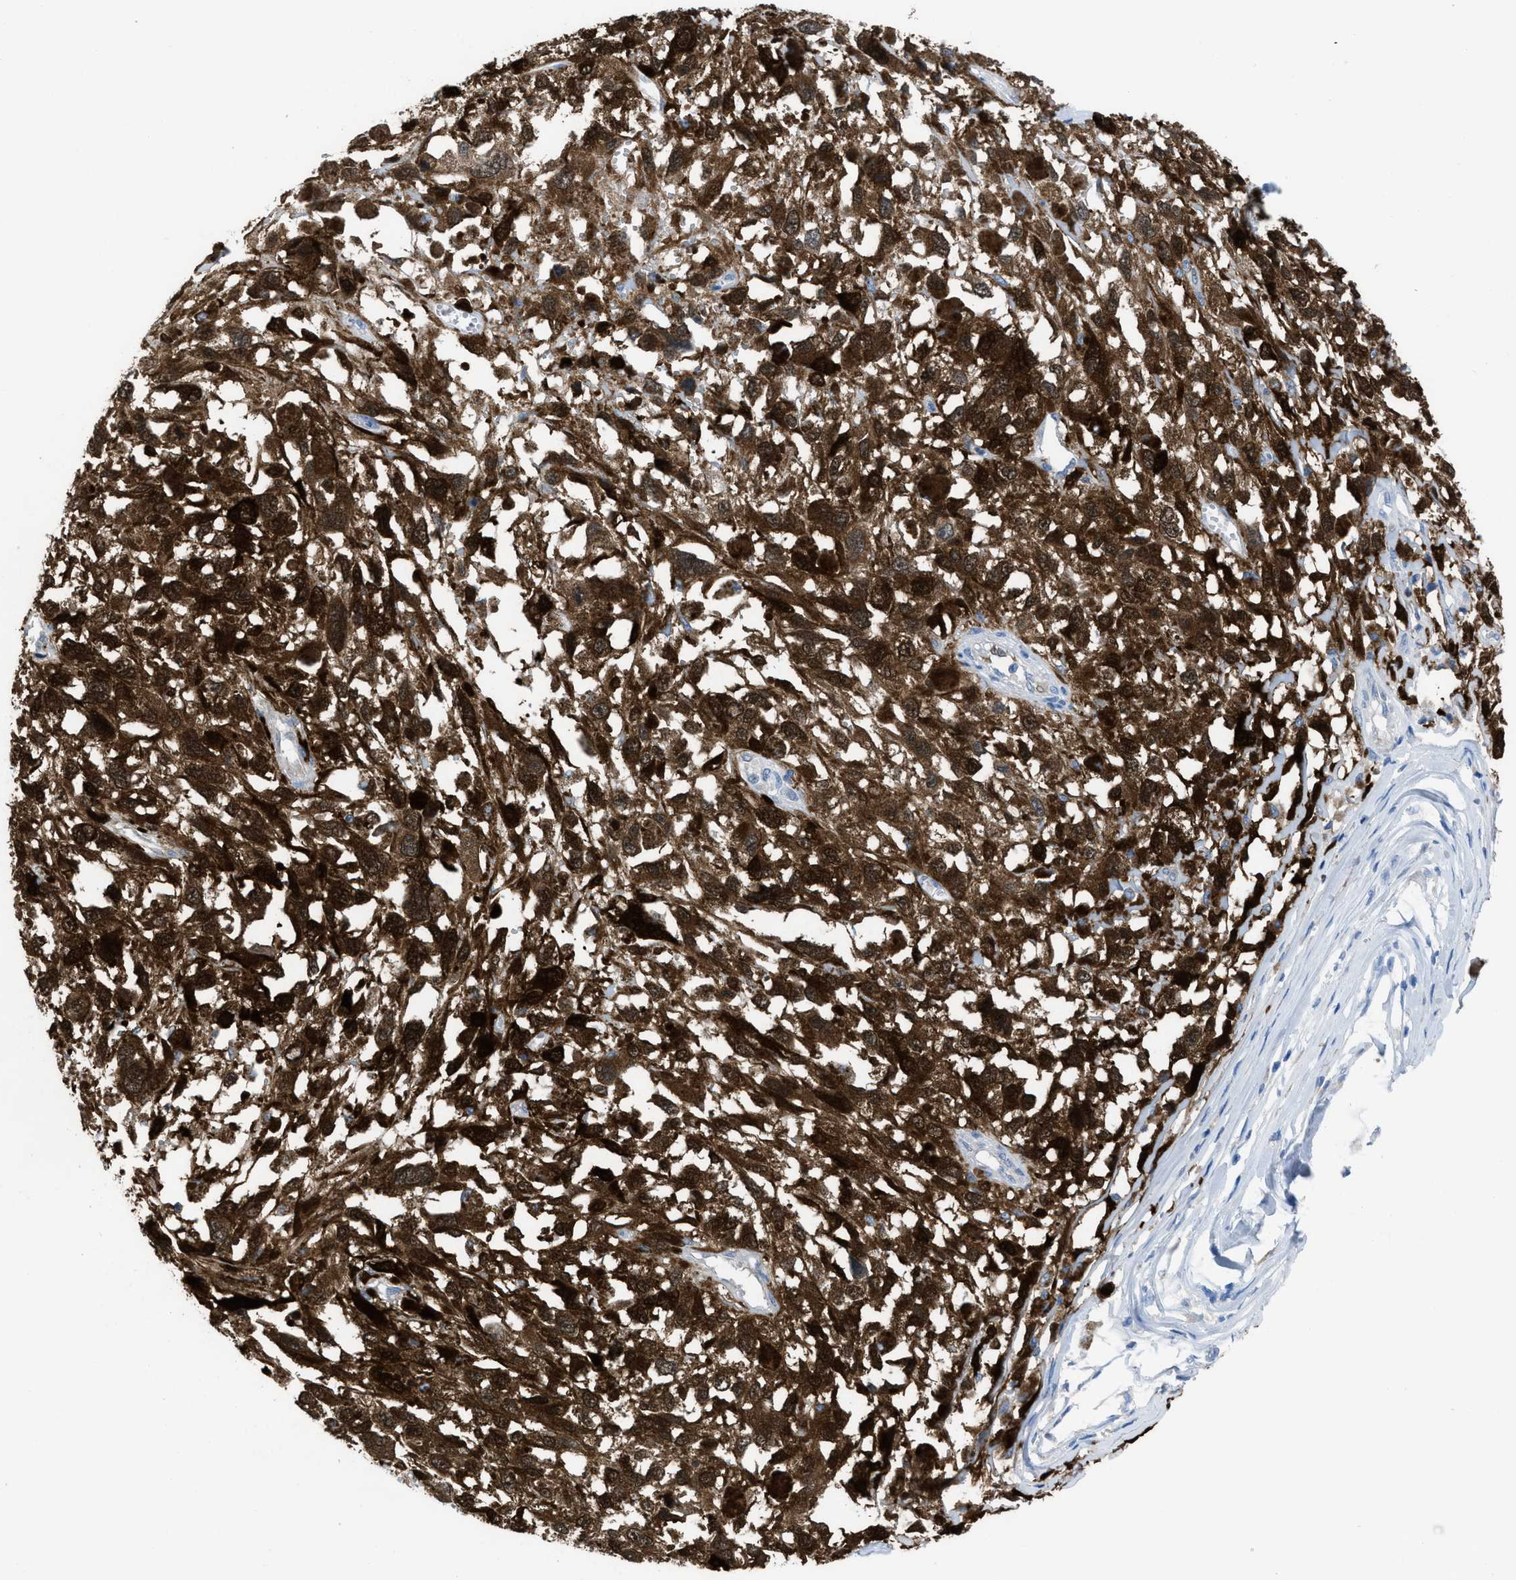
{"staining": {"intensity": "strong", "quantity": ">75%", "location": "cytoplasmic/membranous,nuclear"}, "tissue": "melanoma", "cell_type": "Tumor cells", "image_type": "cancer", "snomed": [{"axis": "morphology", "description": "Malignant melanoma, Metastatic site"}, {"axis": "topography", "description": "Lymph node"}], "caption": "The photomicrograph reveals staining of malignant melanoma (metastatic site), revealing strong cytoplasmic/membranous and nuclear protein staining (brown color) within tumor cells. (Brightfield microscopy of DAB IHC at high magnification).", "gene": "CDKN2A", "patient": {"sex": "male", "age": 59}}